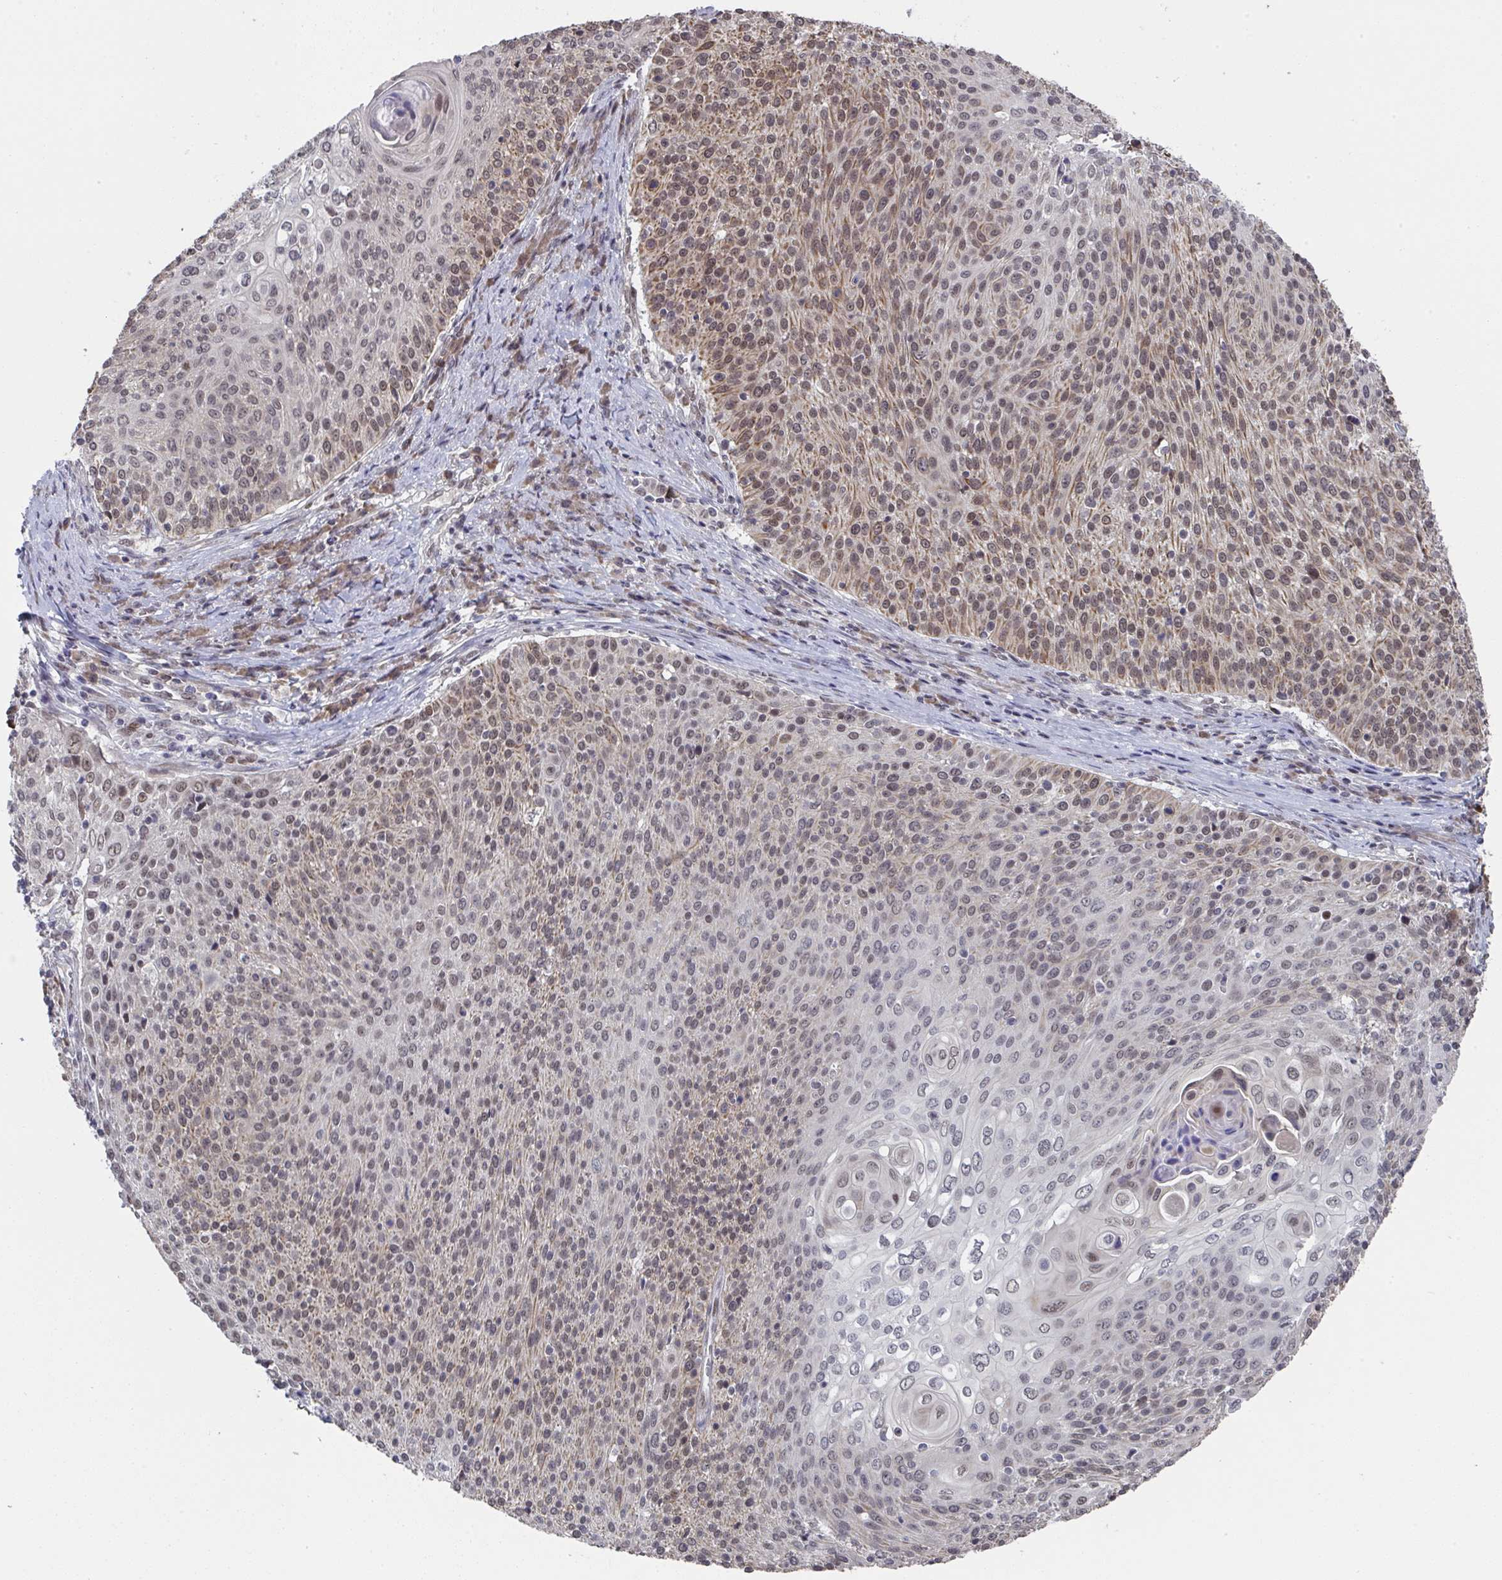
{"staining": {"intensity": "moderate", "quantity": ">75%", "location": "cytoplasmic/membranous,nuclear"}, "tissue": "cervical cancer", "cell_type": "Tumor cells", "image_type": "cancer", "snomed": [{"axis": "morphology", "description": "Squamous cell carcinoma, NOS"}, {"axis": "topography", "description": "Cervix"}], "caption": "An image of cervical cancer (squamous cell carcinoma) stained for a protein displays moderate cytoplasmic/membranous and nuclear brown staining in tumor cells.", "gene": "JMJD1C", "patient": {"sex": "female", "age": 31}}